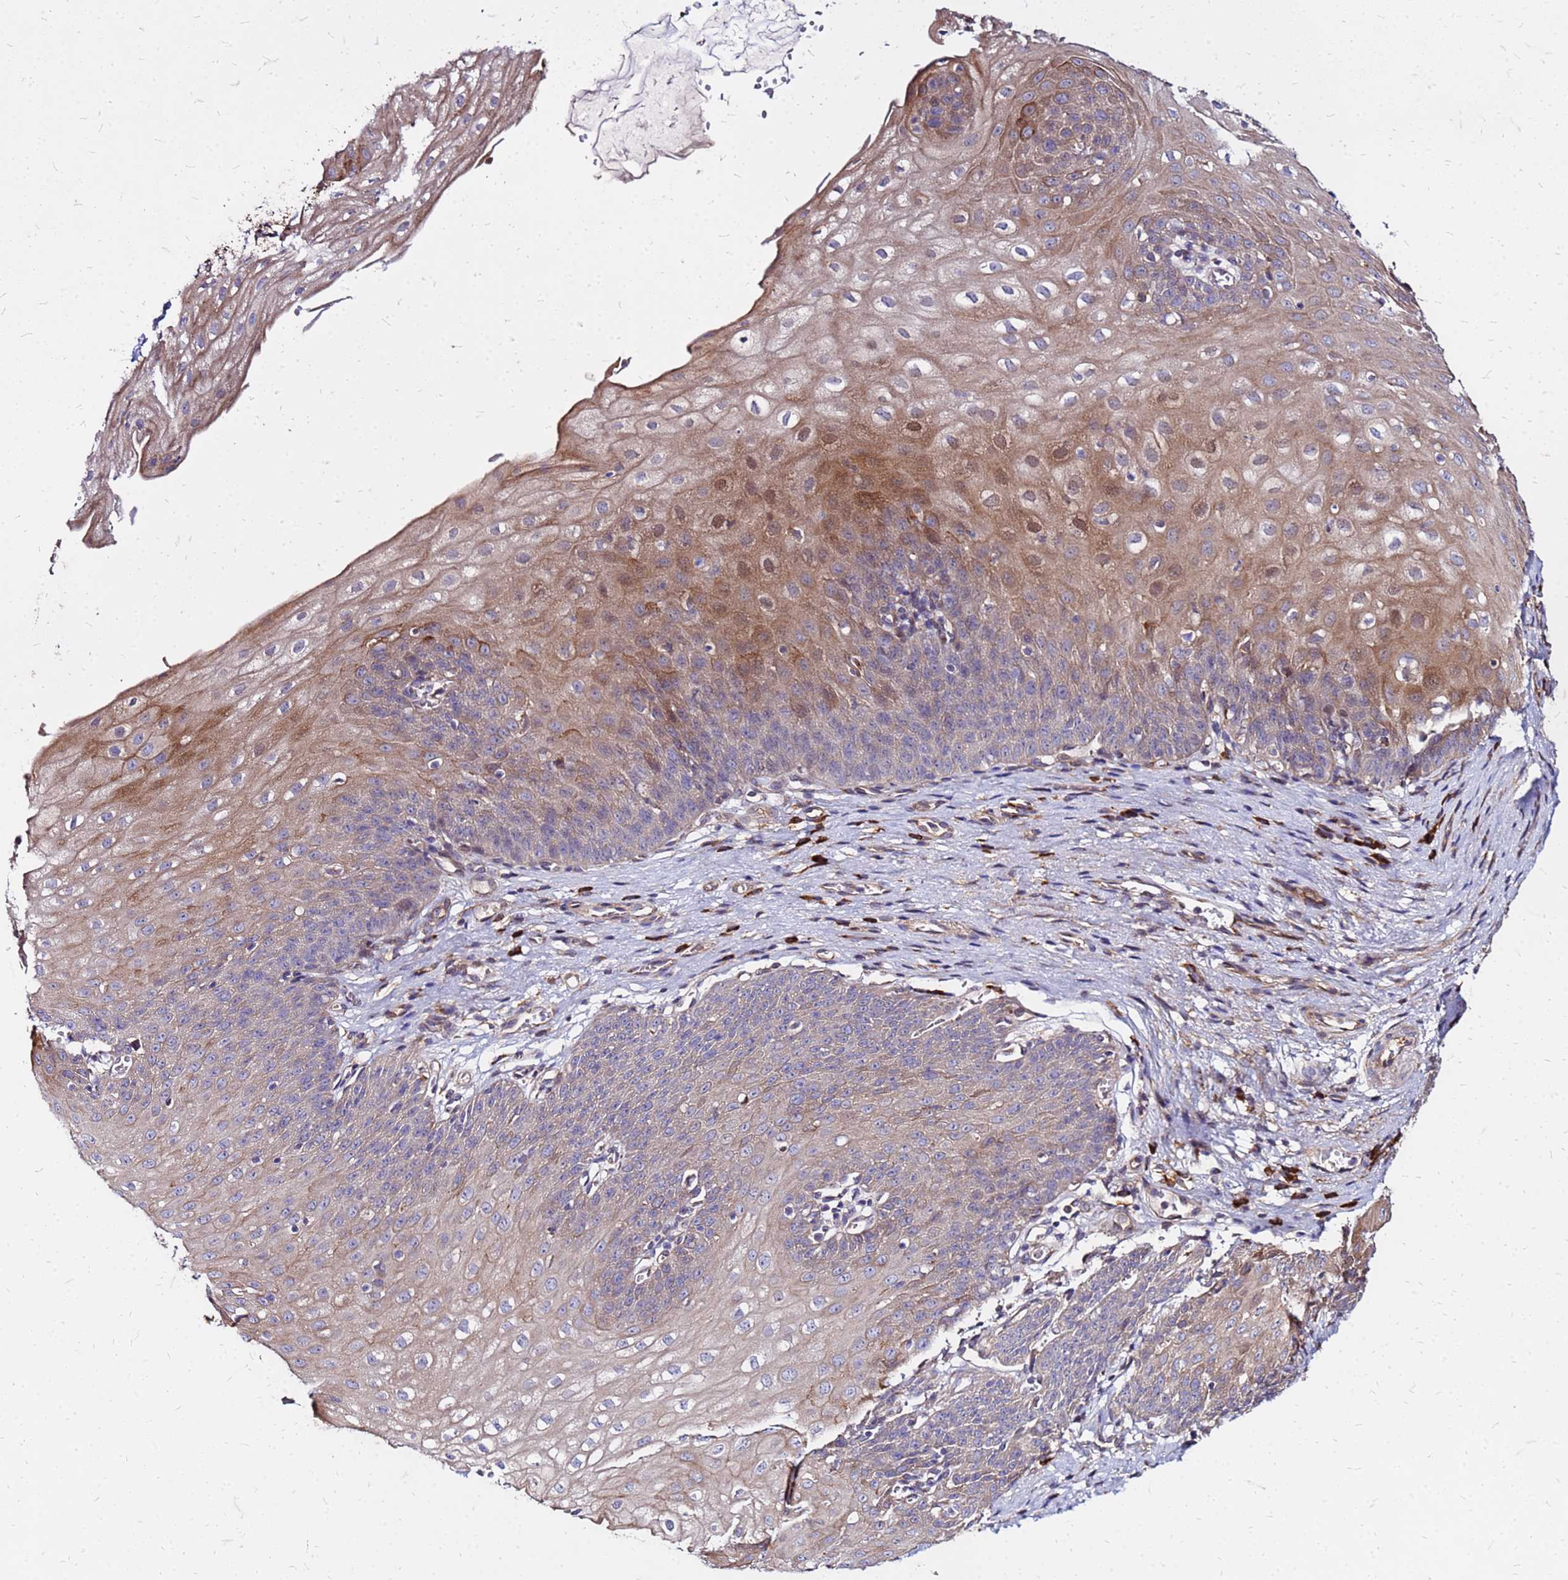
{"staining": {"intensity": "moderate", "quantity": "25%-75%", "location": "cytoplasmic/membranous"}, "tissue": "esophagus", "cell_type": "Squamous epithelial cells", "image_type": "normal", "snomed": [{"axis": "morphology", "description": "Normal tissue, NOS"}, {"axis": "topography", "description": "Esophagus"}], "caption": "Immunohistochemical staining of unremarkable esophagus demonstrates moderate cytoplasmic/membranous protein expression in about 25%-75% of squamous epithelial cells. The staining was performed using DAB (3,3'-diaminobenzidine) to visualize the protein expression in brown, while the nuclei were stained in blue with hematoxylin (Magnification: 20x).", "gene": "VMO1", "patient": {"sex": "male", "age": 71}}